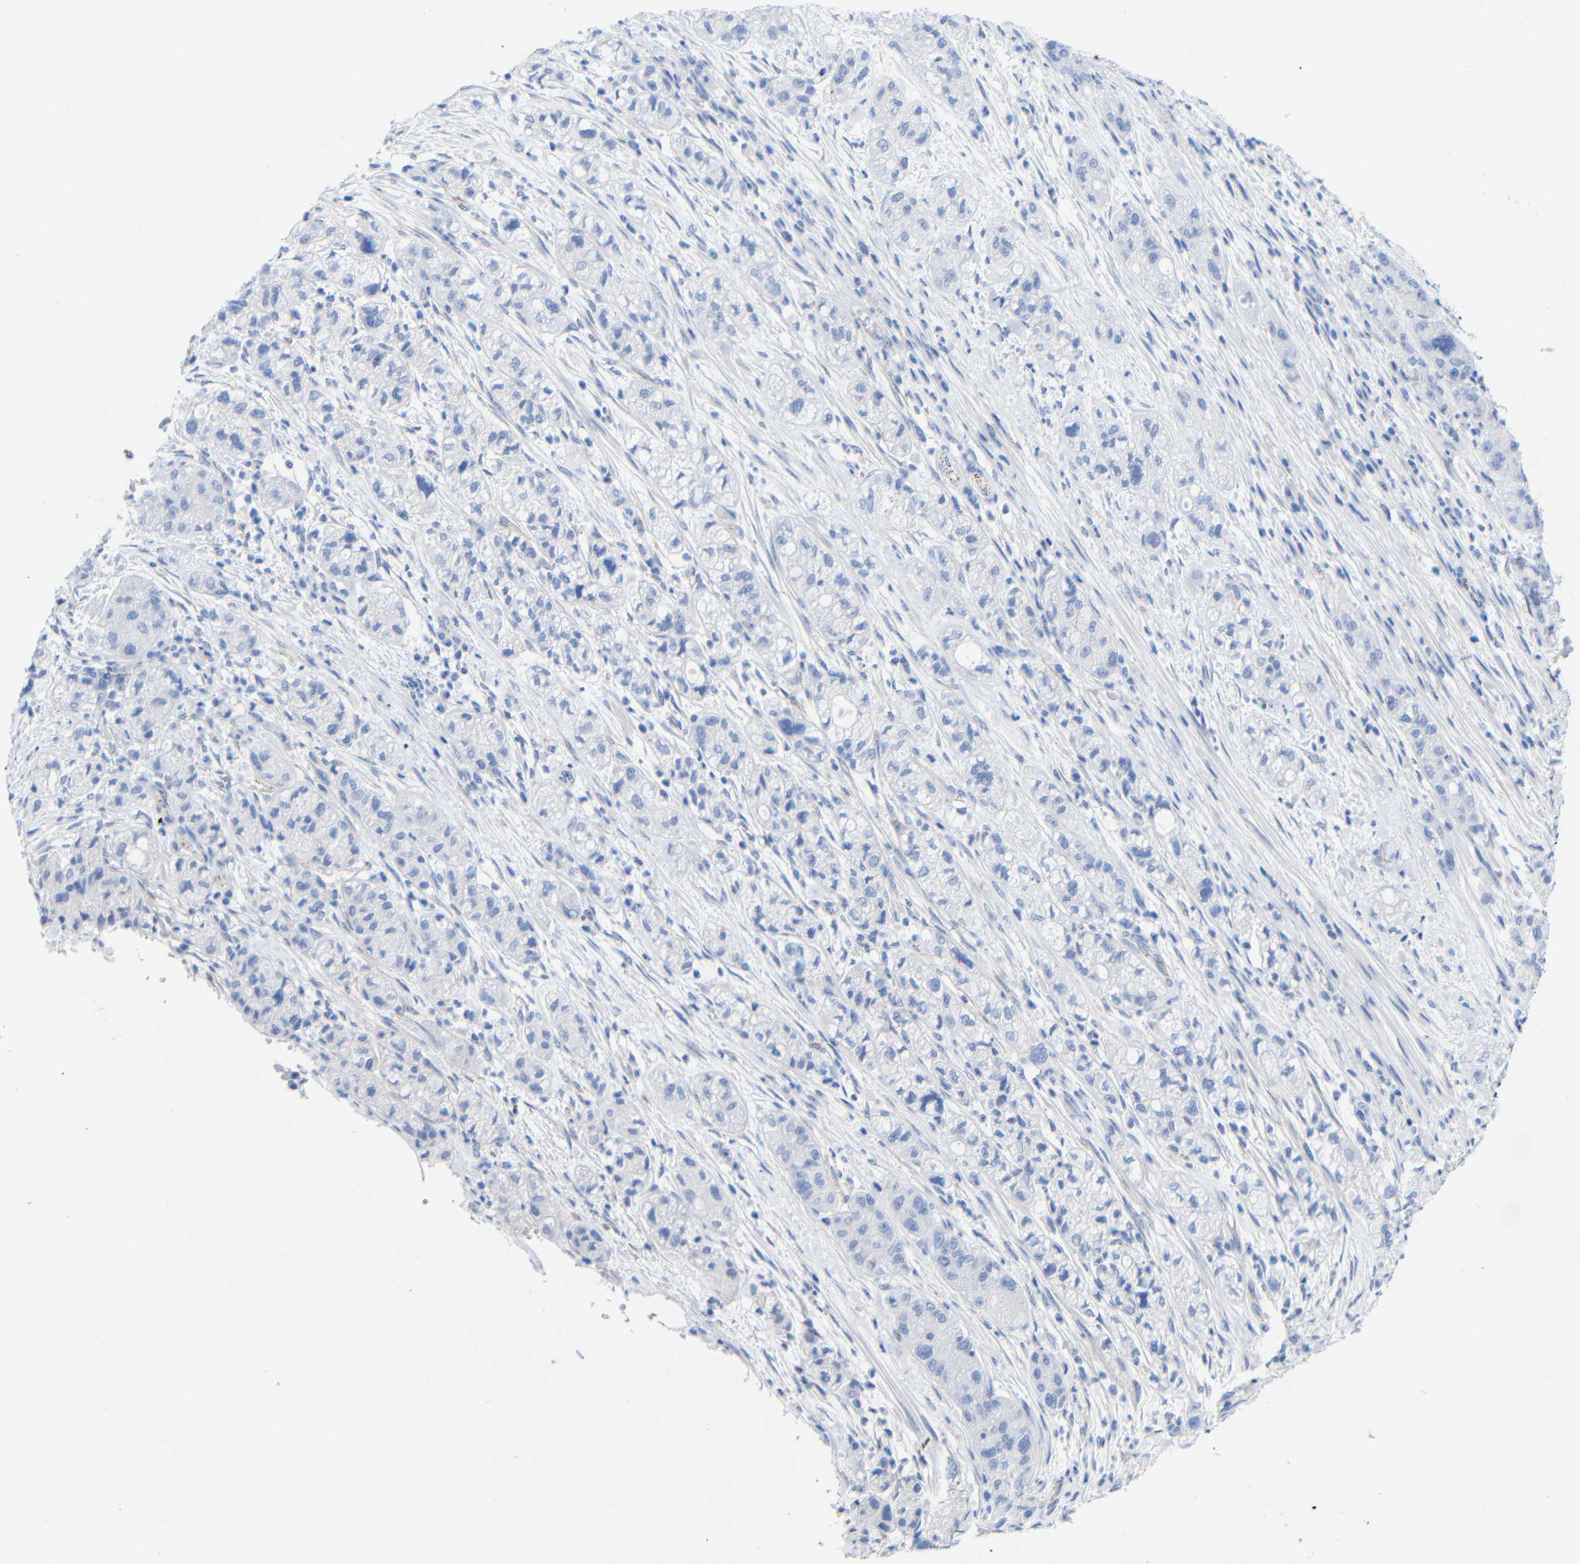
{"staining": {"intensity": "negative", "quantity": "none", "location": "none"}, "tissue": "pancreatic cancer", "cell_type": "Tumor cells", "image_type": "cancer", "snomed": [{"axis": "morphology", "description": "Adenocarcinoma, NOS"}, {"axis": "topography", "description": "Pancreas"}], "caption": "Tumor cells are negative for brown protein staining in adenocarcinoma (pancreatic).", "gene": "CGNL1", "patient": {"sex": "female", "age": 78}}